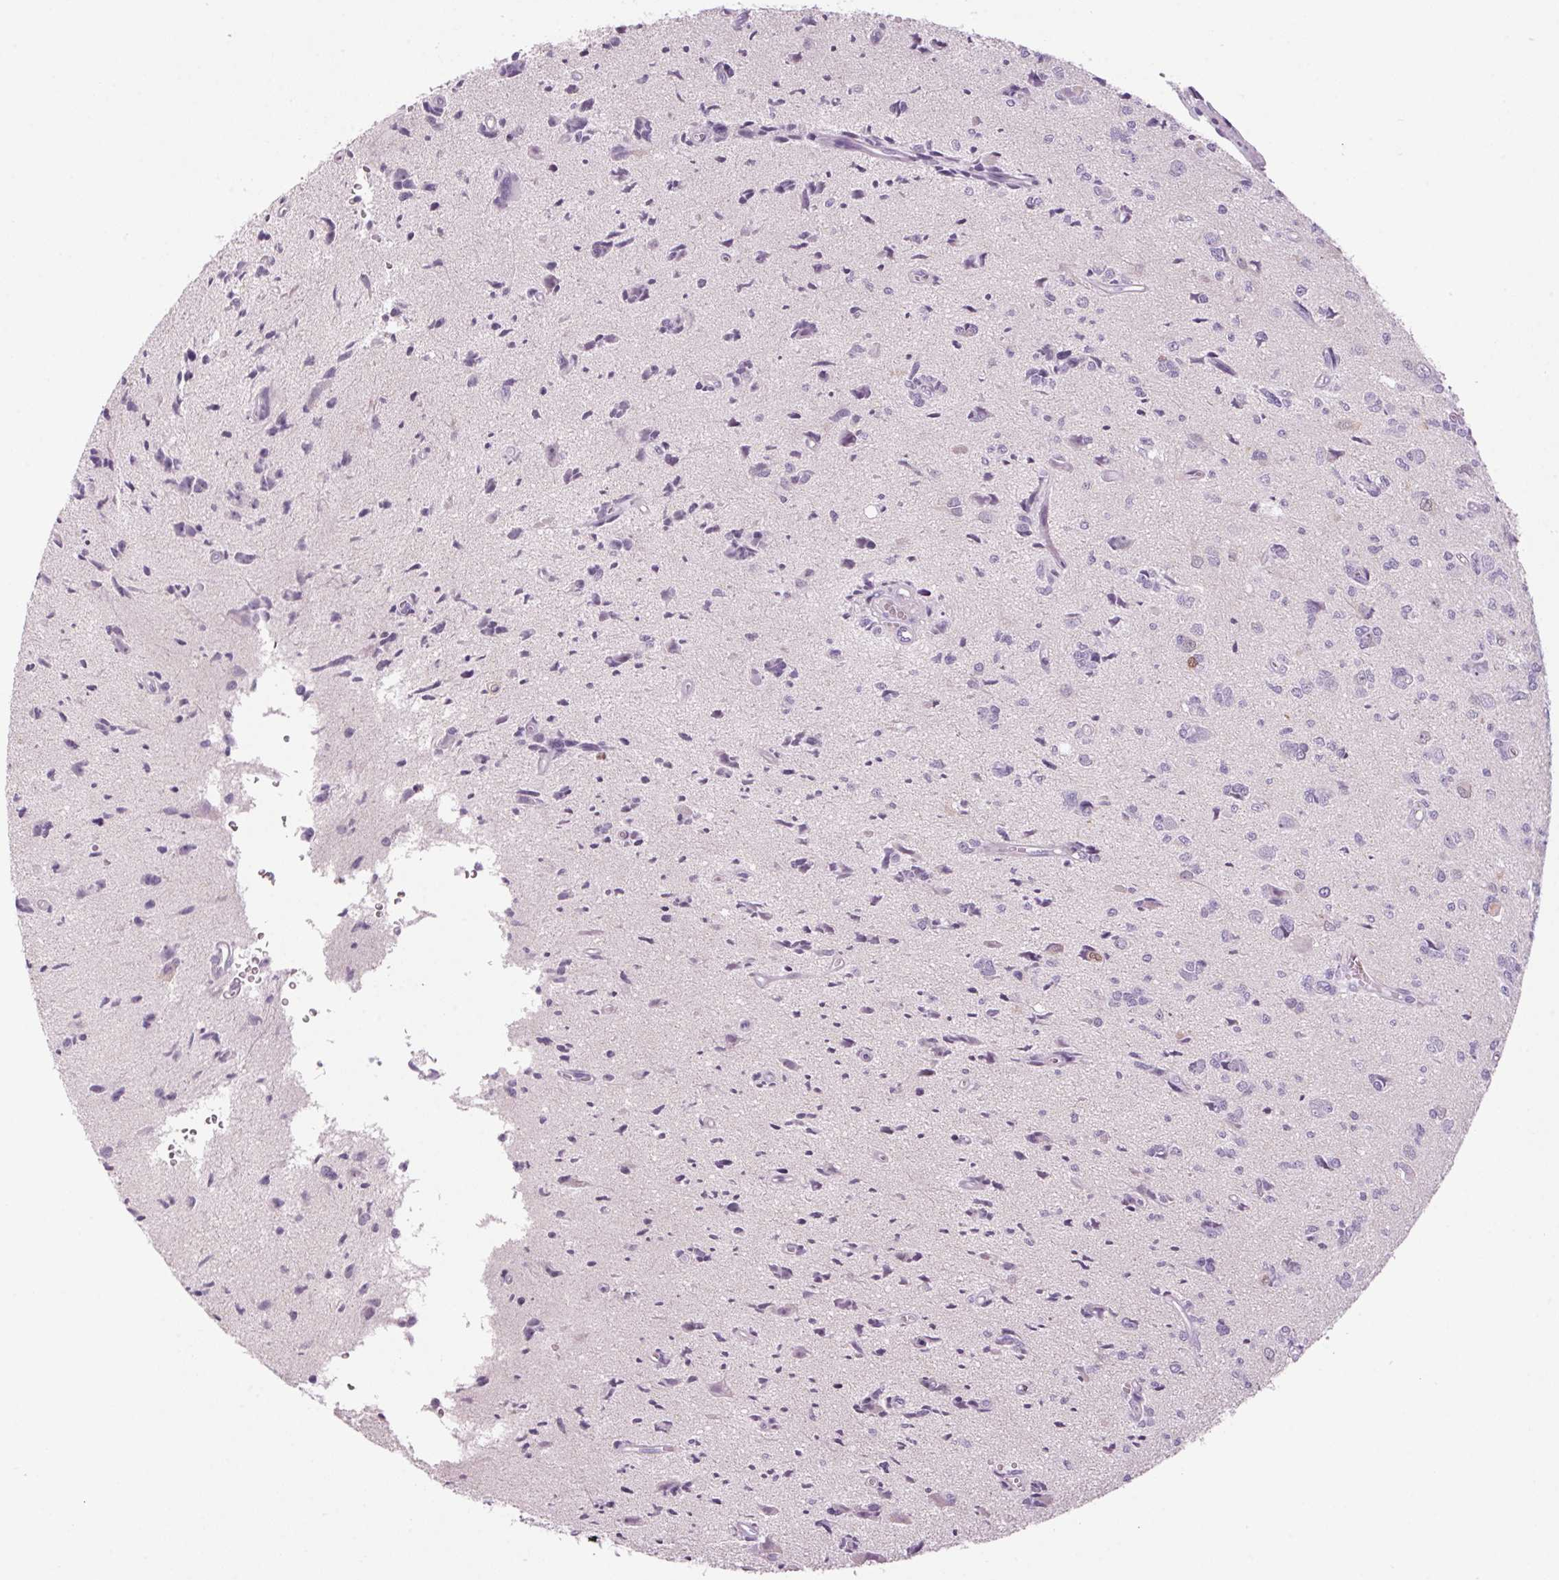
{"staining": {"intensity": "negative", "quantity": "none", "location": "none"}, "tissue": "glioma", "cell_type": "Tumor cells", "image_type": "cancer", "snomed": [{"axis": "morphology", "description": "Glioma, malignant, High grade"}, {"axis": "topography", "description": "Brain"}], "caption": "DAB immunohistochemical staining of human malignant glioma (high-grade) shows no significant positivity in tumor cells.", "gene": "PPP1R1A", "patient": {"sex": "male", "age": 67}}